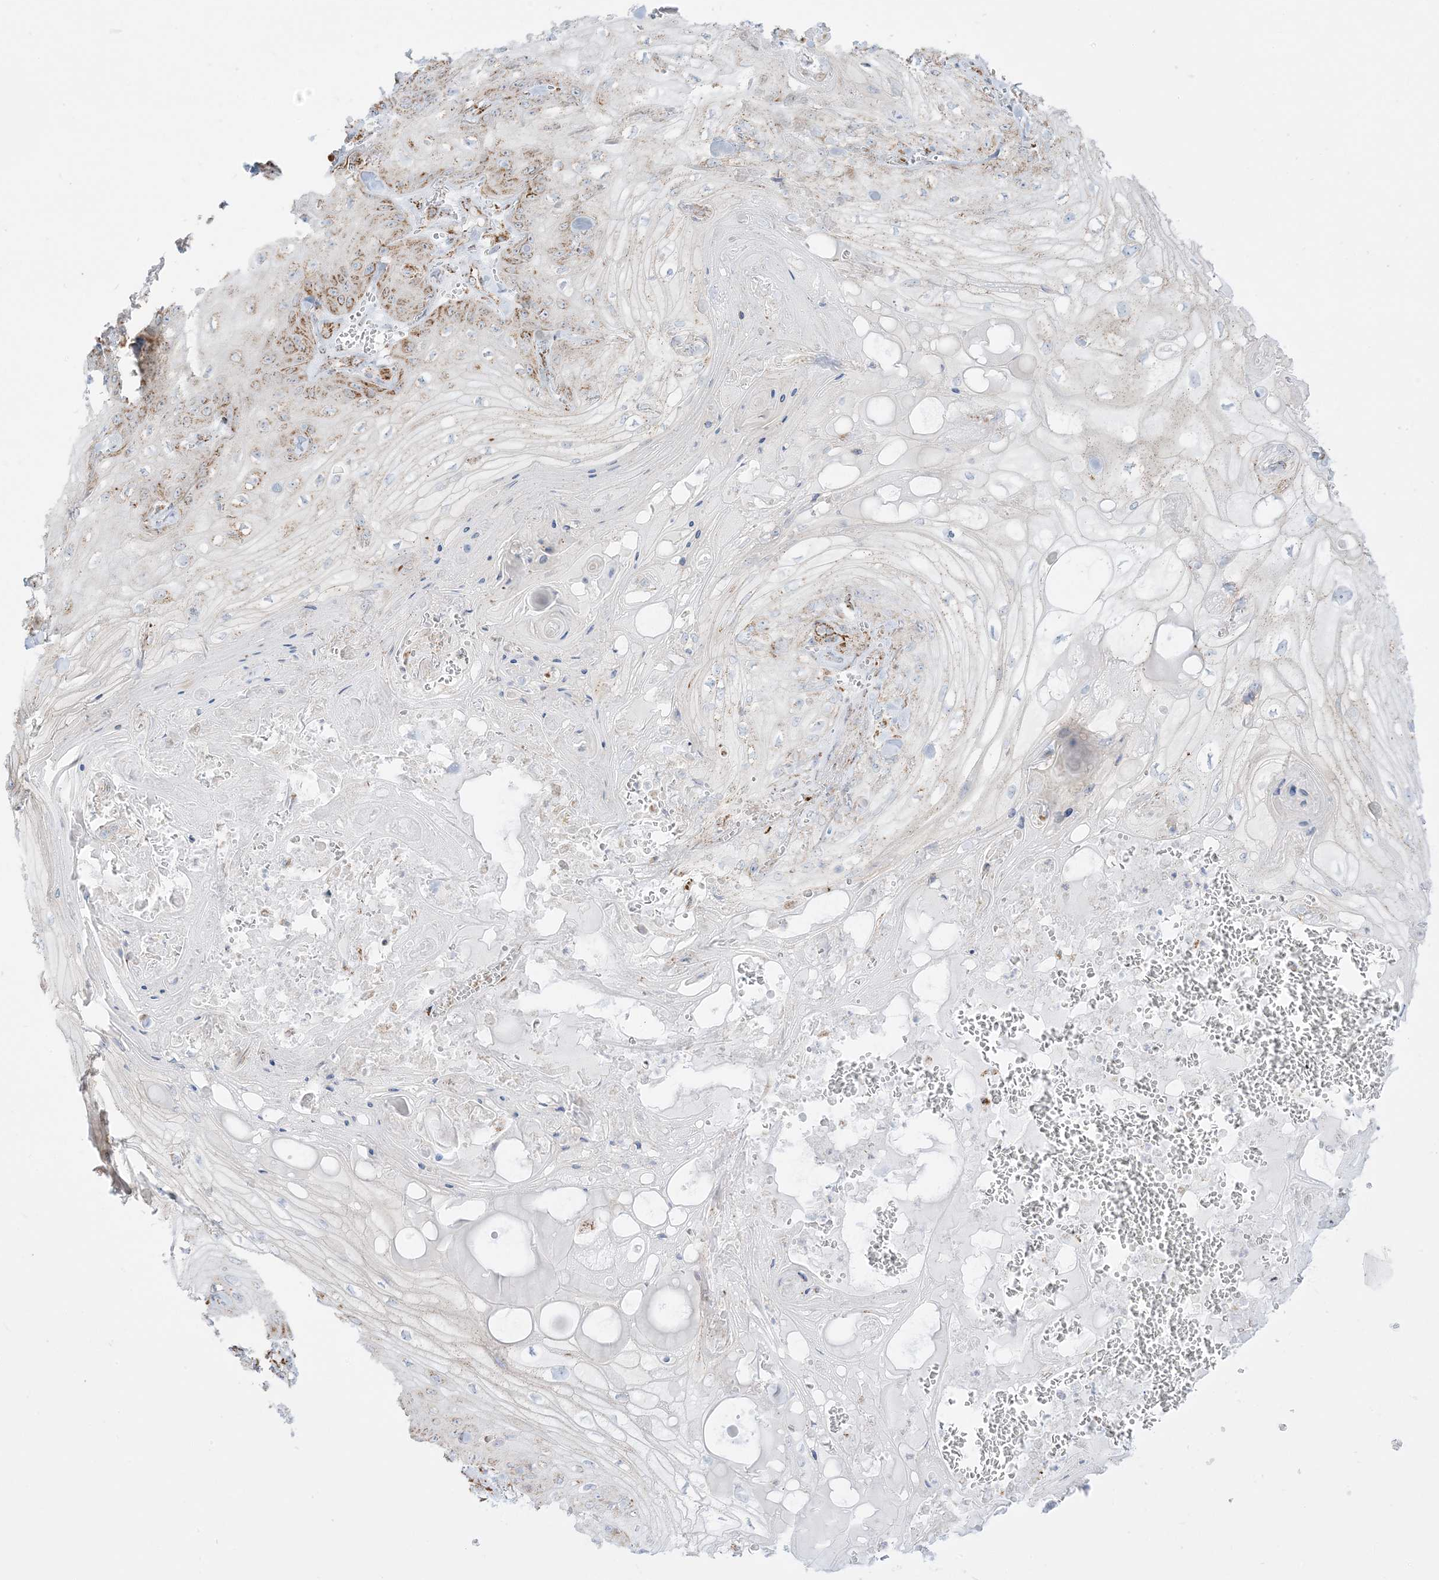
{"staining": {"intensity": "moderate", "quantity": ">75%", "location": "cytoplasmic/membranous"}, "tissue": "skin cancer", "cell_type": "Tumor cells", "image_type": "cancer", "snomed": [{"axis": "morphology", "description": "Squamous cell carcinoma, NOS"}, {"axis": "topography", "description": "Skin"}], "caption": "The micrograph exhibits staining of skin cancer, revealing moderate cytoplasmic/membranous protein staining (brown color) within tumor cells.", "gene": "MRPS36", "patient": {"sex": "male", "age": 74}}